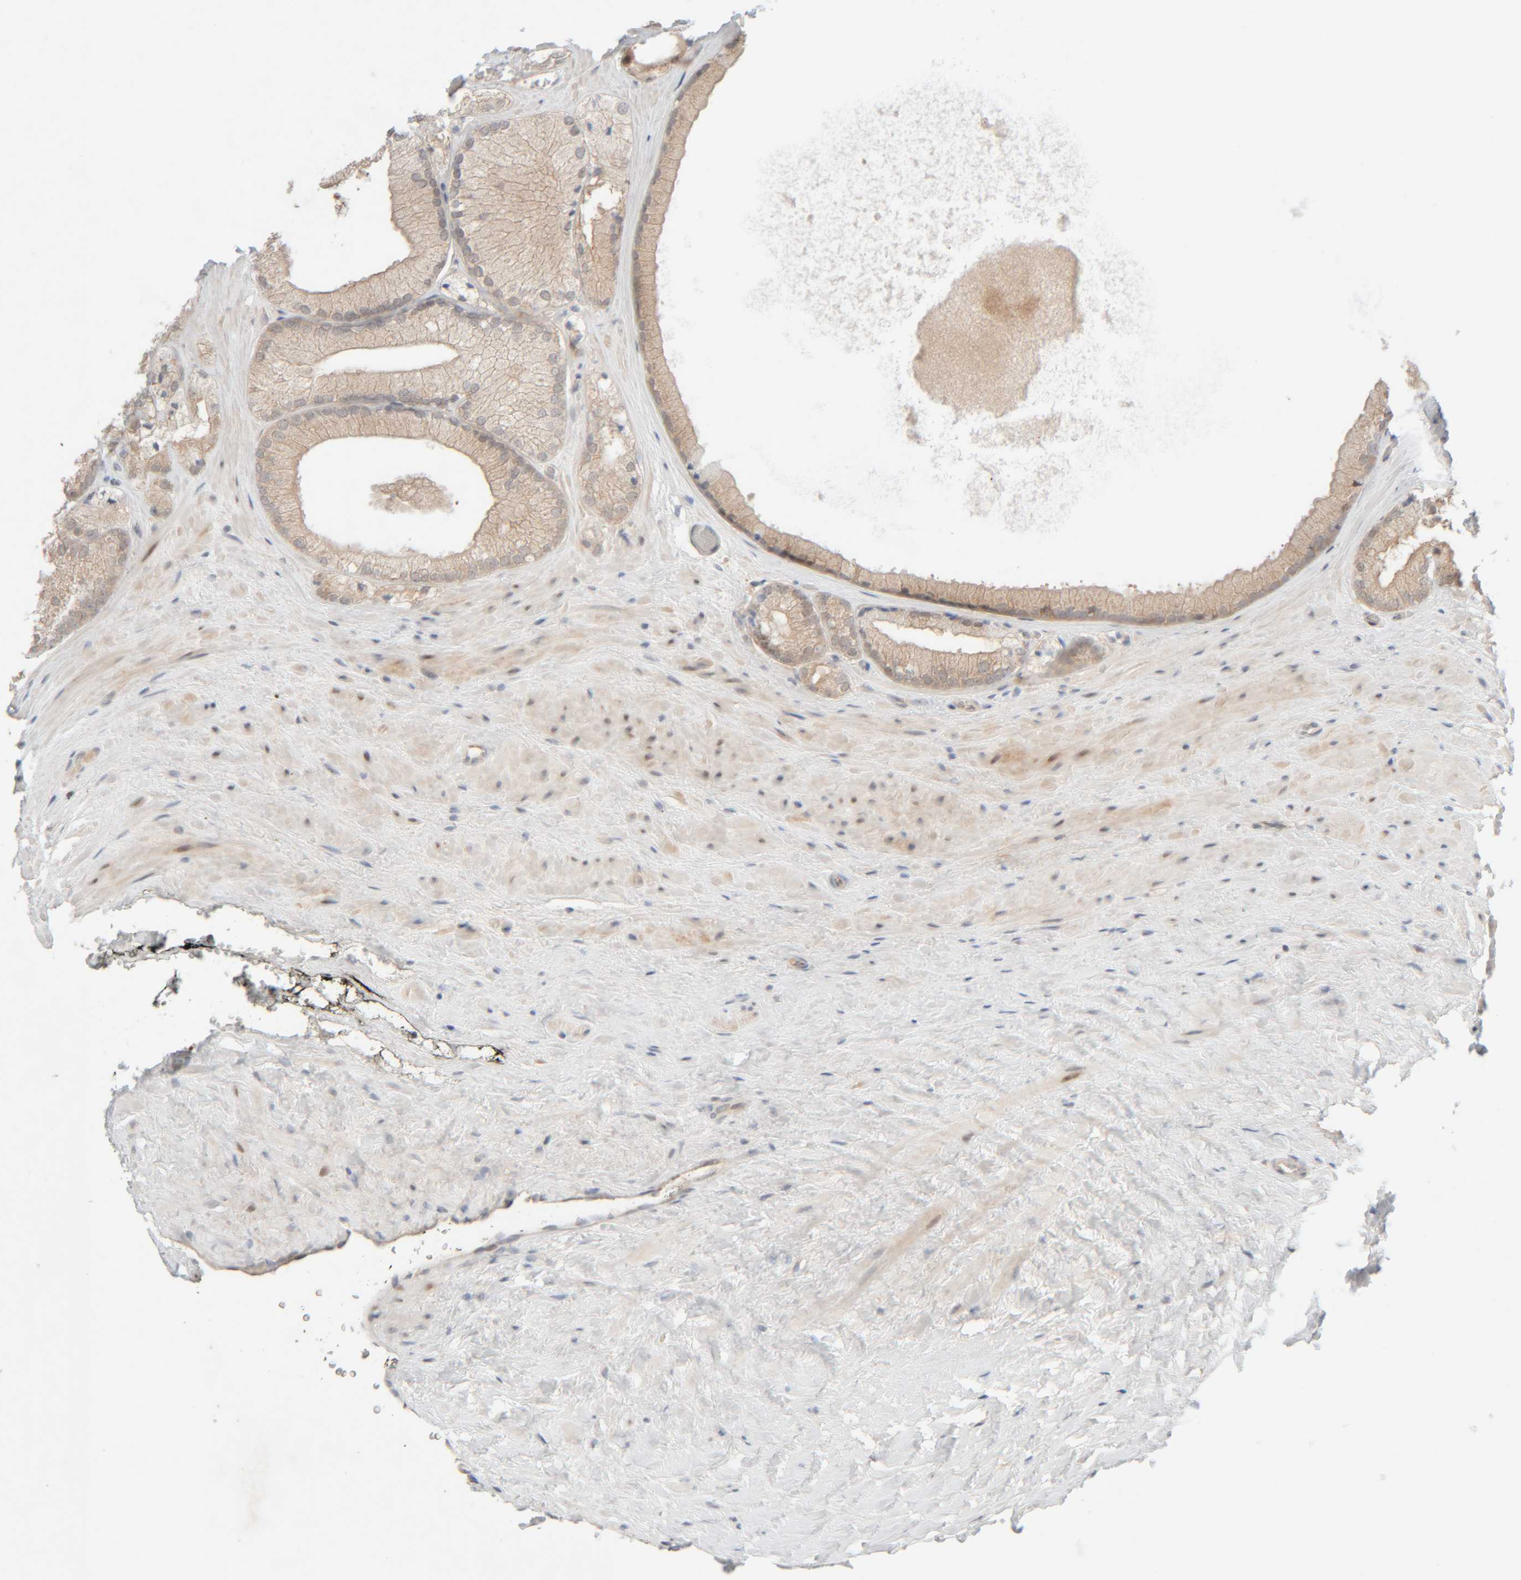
{"staining": {"intensity": "weak", "quantity": ">75%", "location": "cytoplasmic/membranous"}, "tissue": "prostate cancer", "cell_type": "Tumor cells", "image_type": "cancer", "snomed": [{"axis": "morphology", "description": "Adenocarcinoma, Low grade"}, {"axis": "topography", "description": "Prostate"}], "caption": "Brown immunohistochemical staining in human prostate cancer (low-grade adenocarcinoma) shows weak cytoplasmic/membranous expression in about >75% of tumor cells.", "gene": "CHKA", "patient": {"sex": "male", "age": 65}}